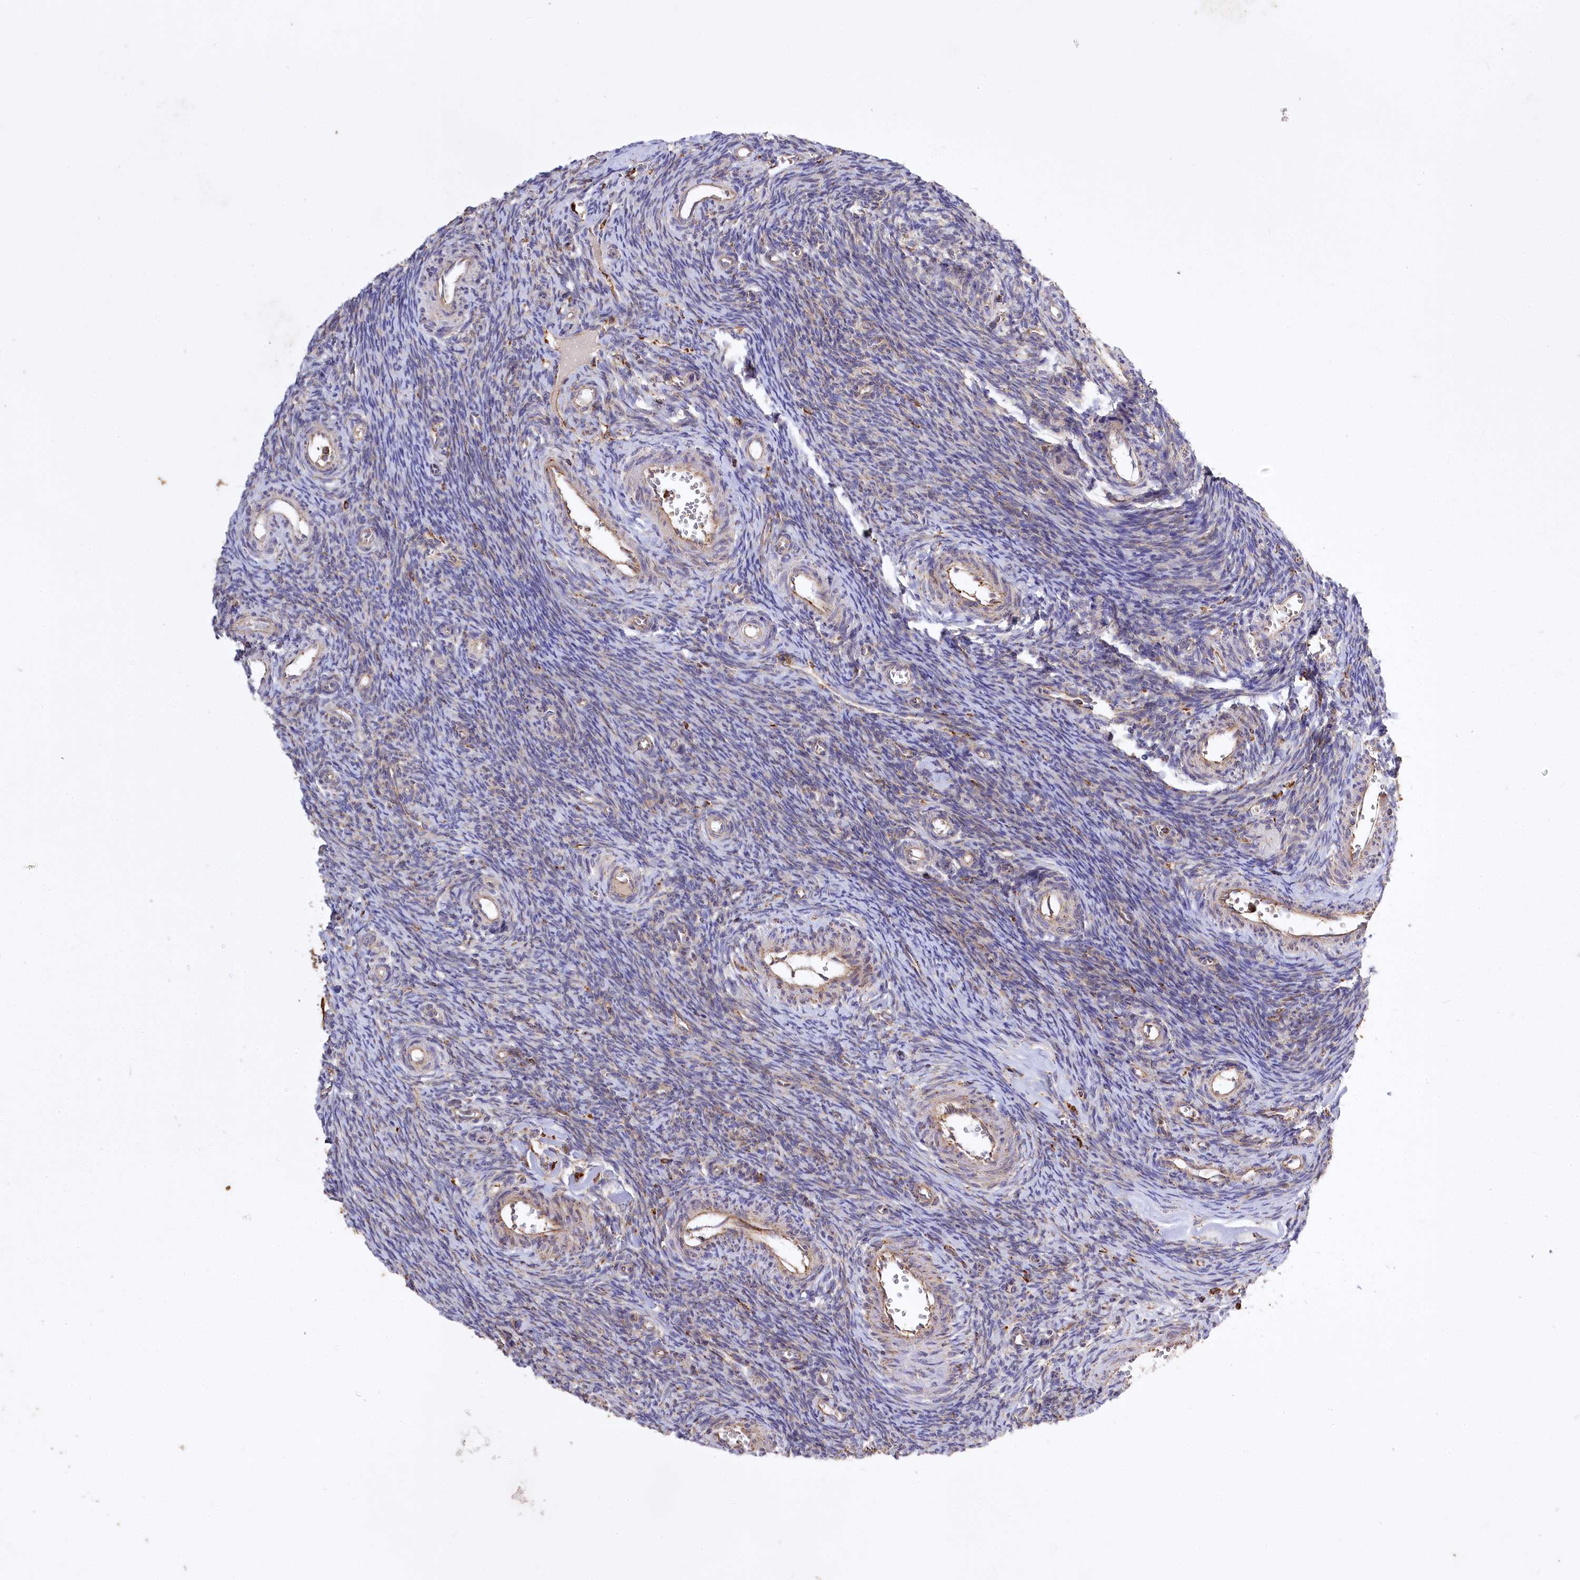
{"staining": {"intensity": "weak", "quantity": "25%-75%", "location": "cytoplasmic/membranous"}, "tissue": "ovary", "cell_type": "Ovarian stroma cells", "image_type": "normal", "snomed": [{"axis": "morphology", "description": "Normal tissue, NOS"}, {"axis": "topography", "description": "Ovary"}], "caption": "A low amount of weak cytoplasmic/membranous positivity is present in about 25%-75% of ovarian stroma cells in normal ovary. (DAB (3,3'-diaminobenzidine) IHC, brown staining for protein, blue staining for nuclei).", "gene": "CARD19", "patient": {"sex": "female", "age": 39}}